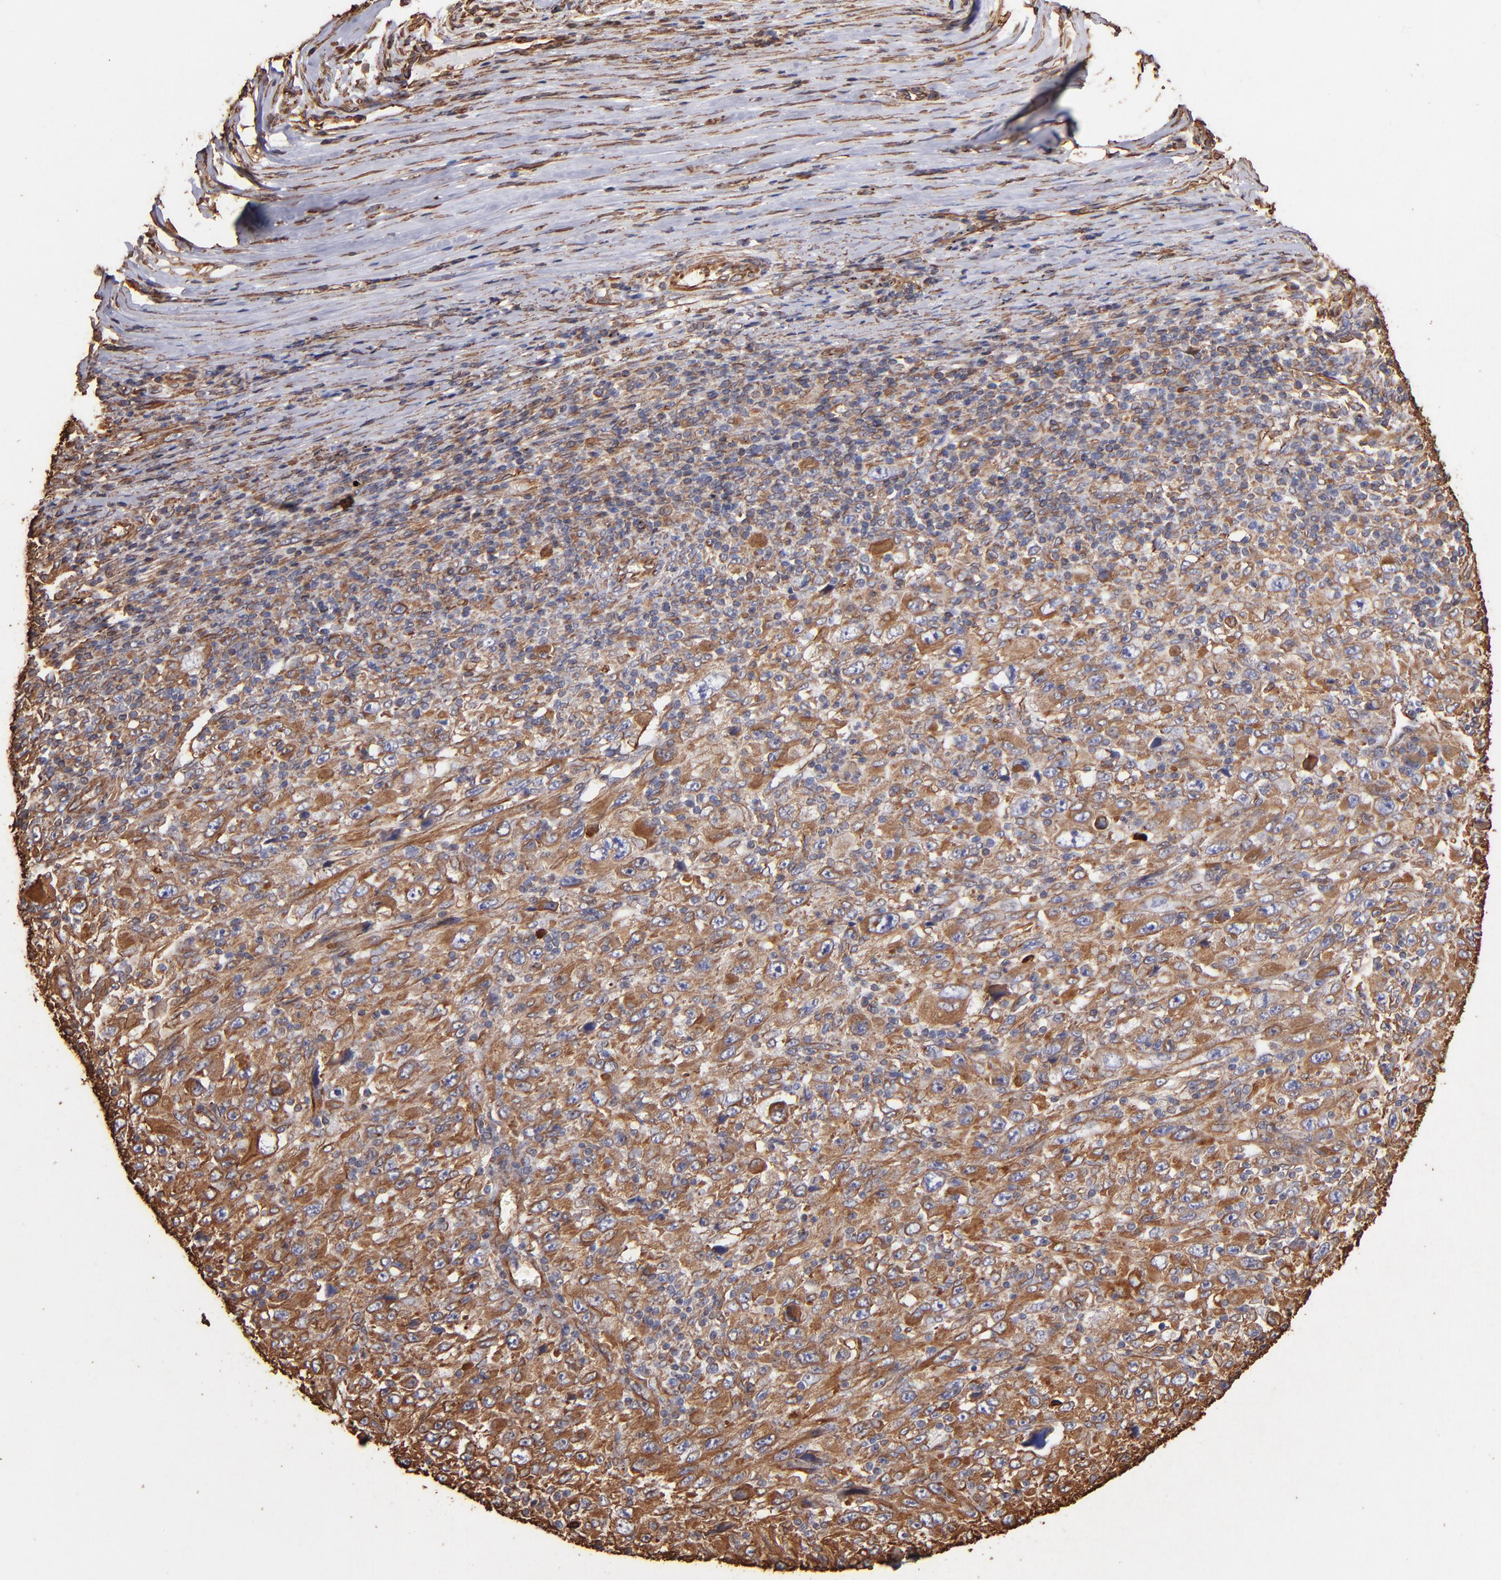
{"staining": {"intensity": "strong", "quantity": ">75%", "location": "cytoplasmic/membranous"}, "tissue": "melanoma", "cell_type": "Tumor cells", "image_type": "cancer", "snomed": [{"axis": "morphology", "description": "Malignant melanoma, Metastatic site"}, {"axis": "topography", "description": "Skin"}], "caption": "Human melanoma stained with a protein marker demonstrates strong staining in tumor cells.", "gene": "VIM", "patient": {"sex": "female", "age": 56}}